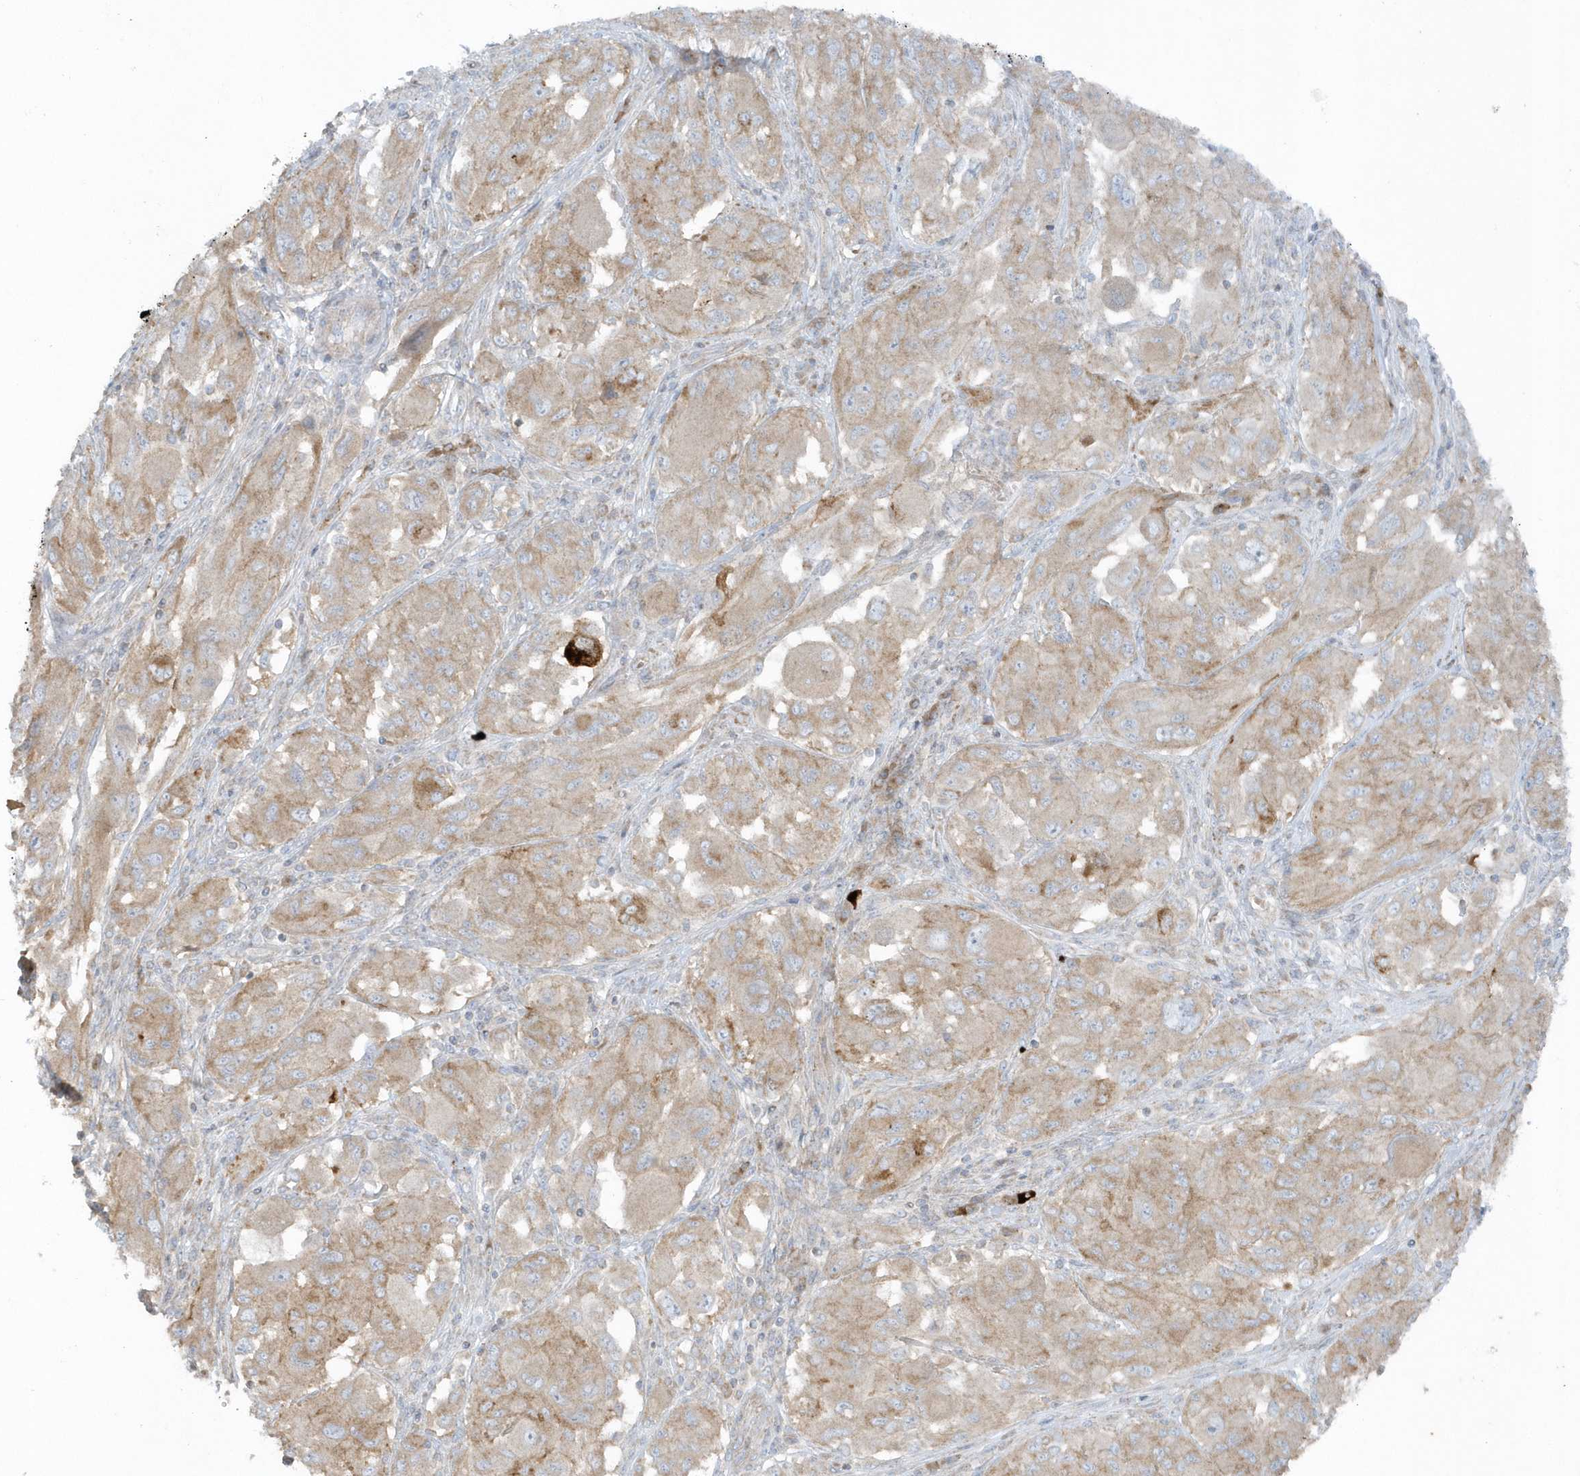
{"staining": {"intensity": "weak", "quantity": ">75%", "location": "cytoplasmic/membranous"}, "tissue": "melanoma", "cell_type": "Tumor cells", "image_type": "cancer", "snomed": [{"axis": "morphology", "description": "Malignant melanoma, NOS"}, {"axis": "topography", "description": "Skin"}], "caption": "Tumor cells display low levels of weak cytoplasmic/membranous expression in approximately >75% of cells in human melanoma. Nuclei are stained in blue.", "gene": "SLC38A2", "patient": {"sex": "female", "age": 91}}